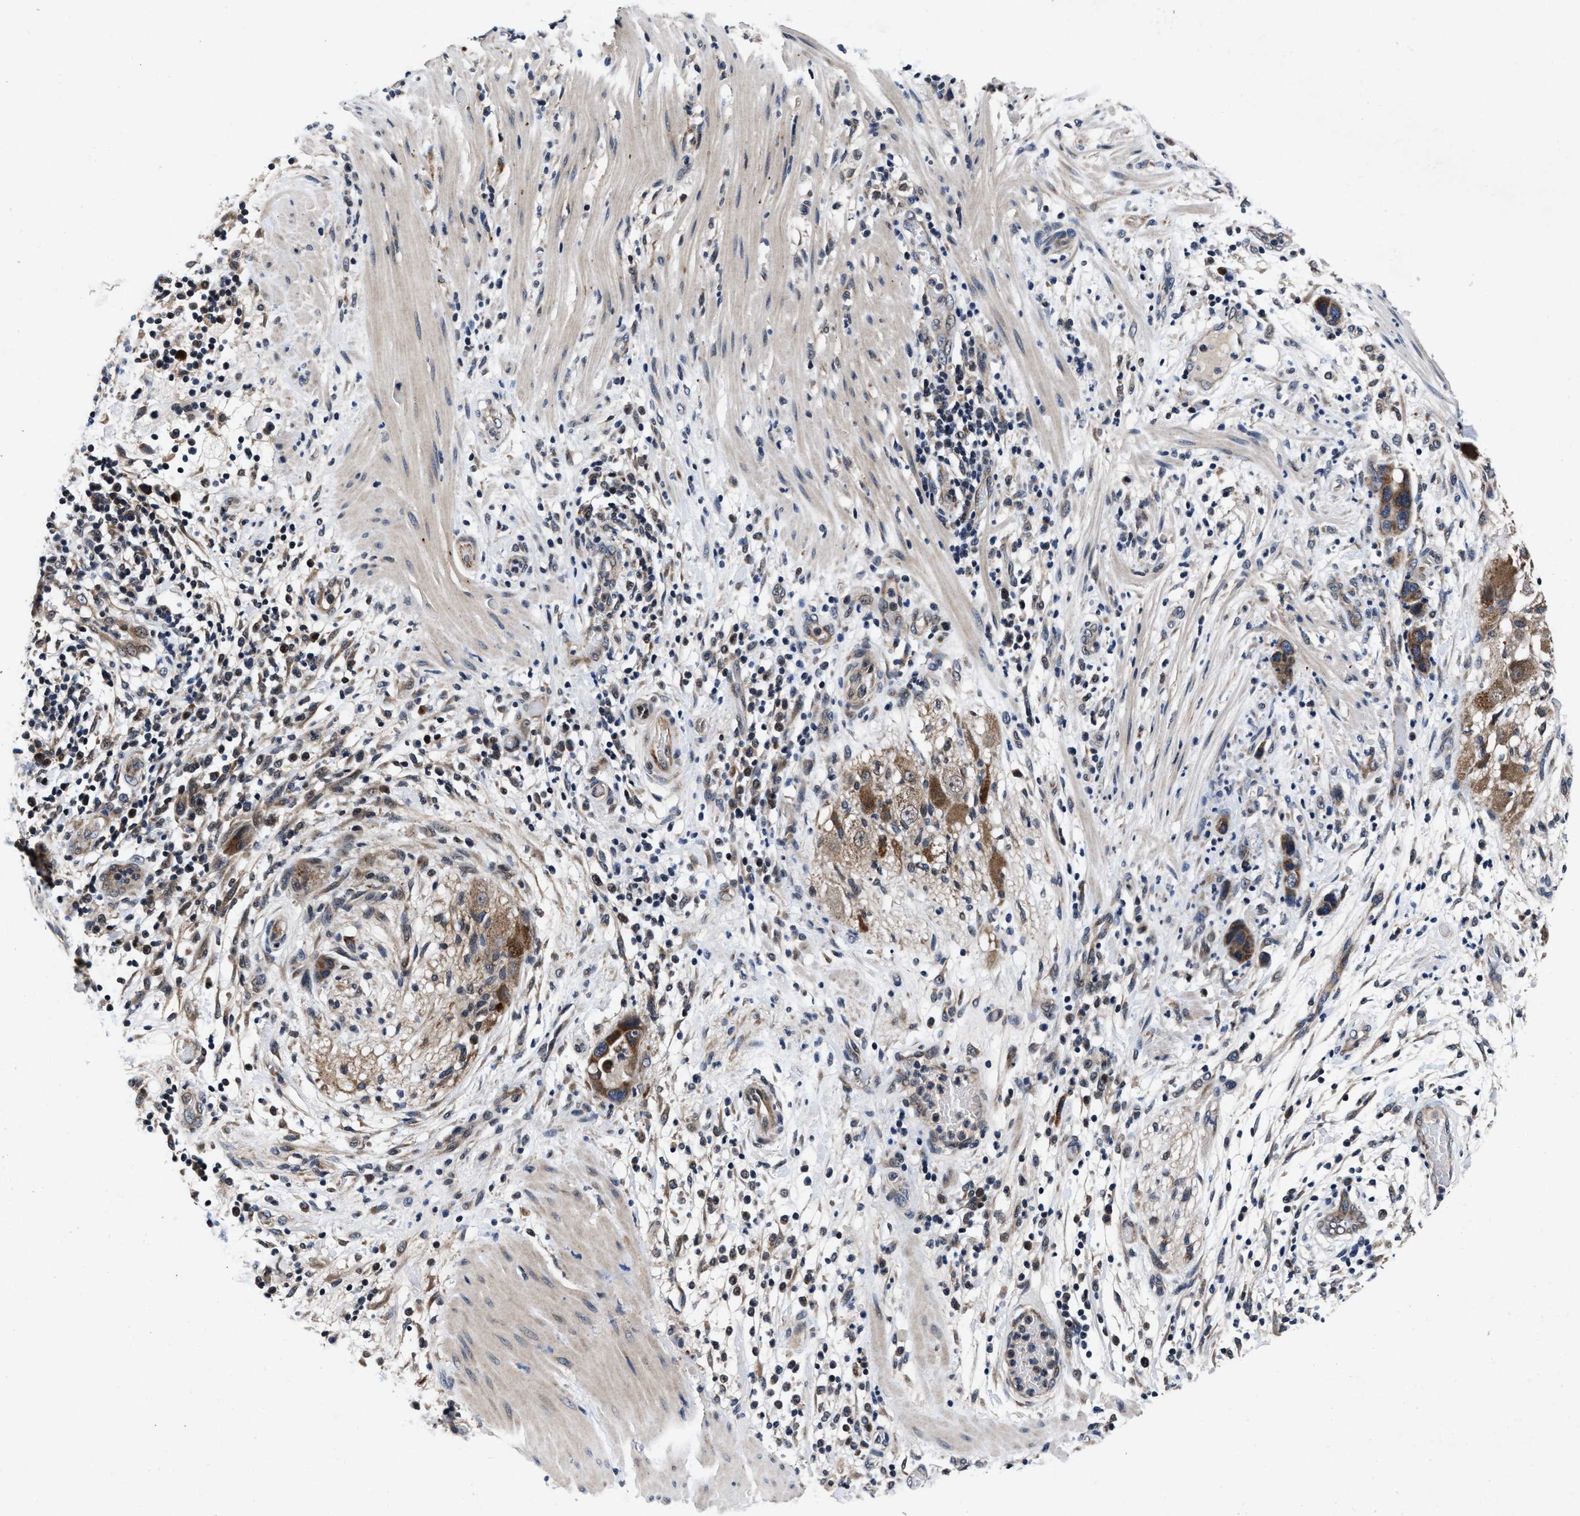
{"staining": {"intensity": "moderate", "quantity": ">75%", "location": "cytoplasmic/membranous"}, "tissue": "pancreatic cancer", "cell_type": "Tumor cells", "image_type": "cancer", "snomed": [{"axis": "morphology", "description": "Adenocarcinoma, NOS"}, {"axis": "topography", "description": "Pancreas"}], "caption": "The photomicrograph reveals staining of adenocarcinoma (pancreatic), revealing moderate cytoplasmic/membranous protein staining (brown color) within tumor cells.", "gene": "TMEM53", "patient": {"sex": "female", "age": 71}}